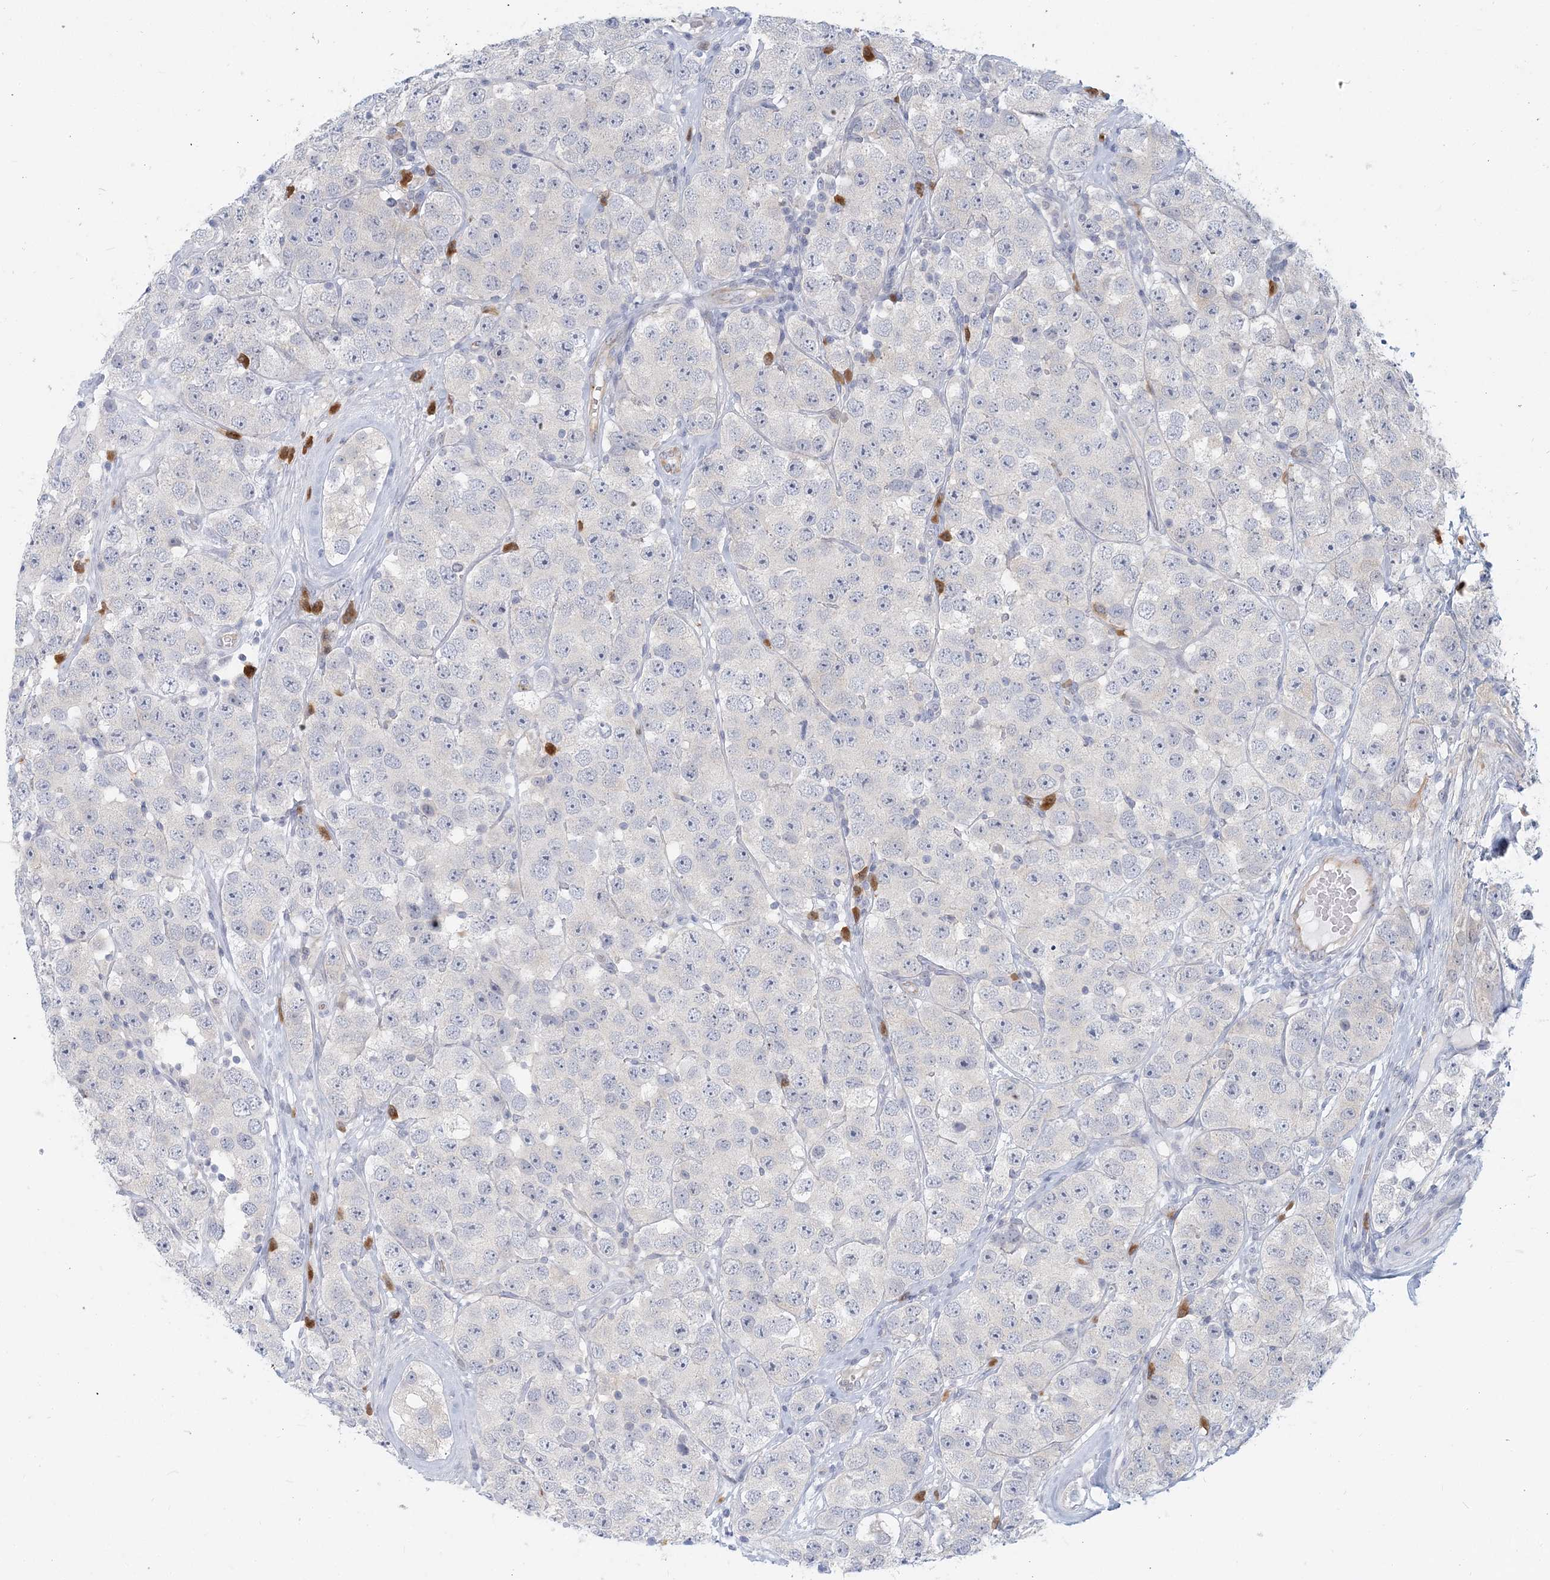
{"staining": {"intensity": "negative", "quantity": "none", "location": "none"}, "tissue": "testis cancer", "cell_type": "Tumor cells", "image_type": "cancer", "snomed": [{"axis": "morphology", "description": "Seminoma, NOS"}, {"axis": "topography", "description": "Testis"}], "caption": "High power microscopy image of an immunohistochemistry (IHC) micrograph of testis seminoma, revealing no significant positivity in tumor cells. (Immunohistochemistry, brightfield microscopy, high magnification).", "gene": "GMPPA", "patient": {"sex": "male", "age": 28}}